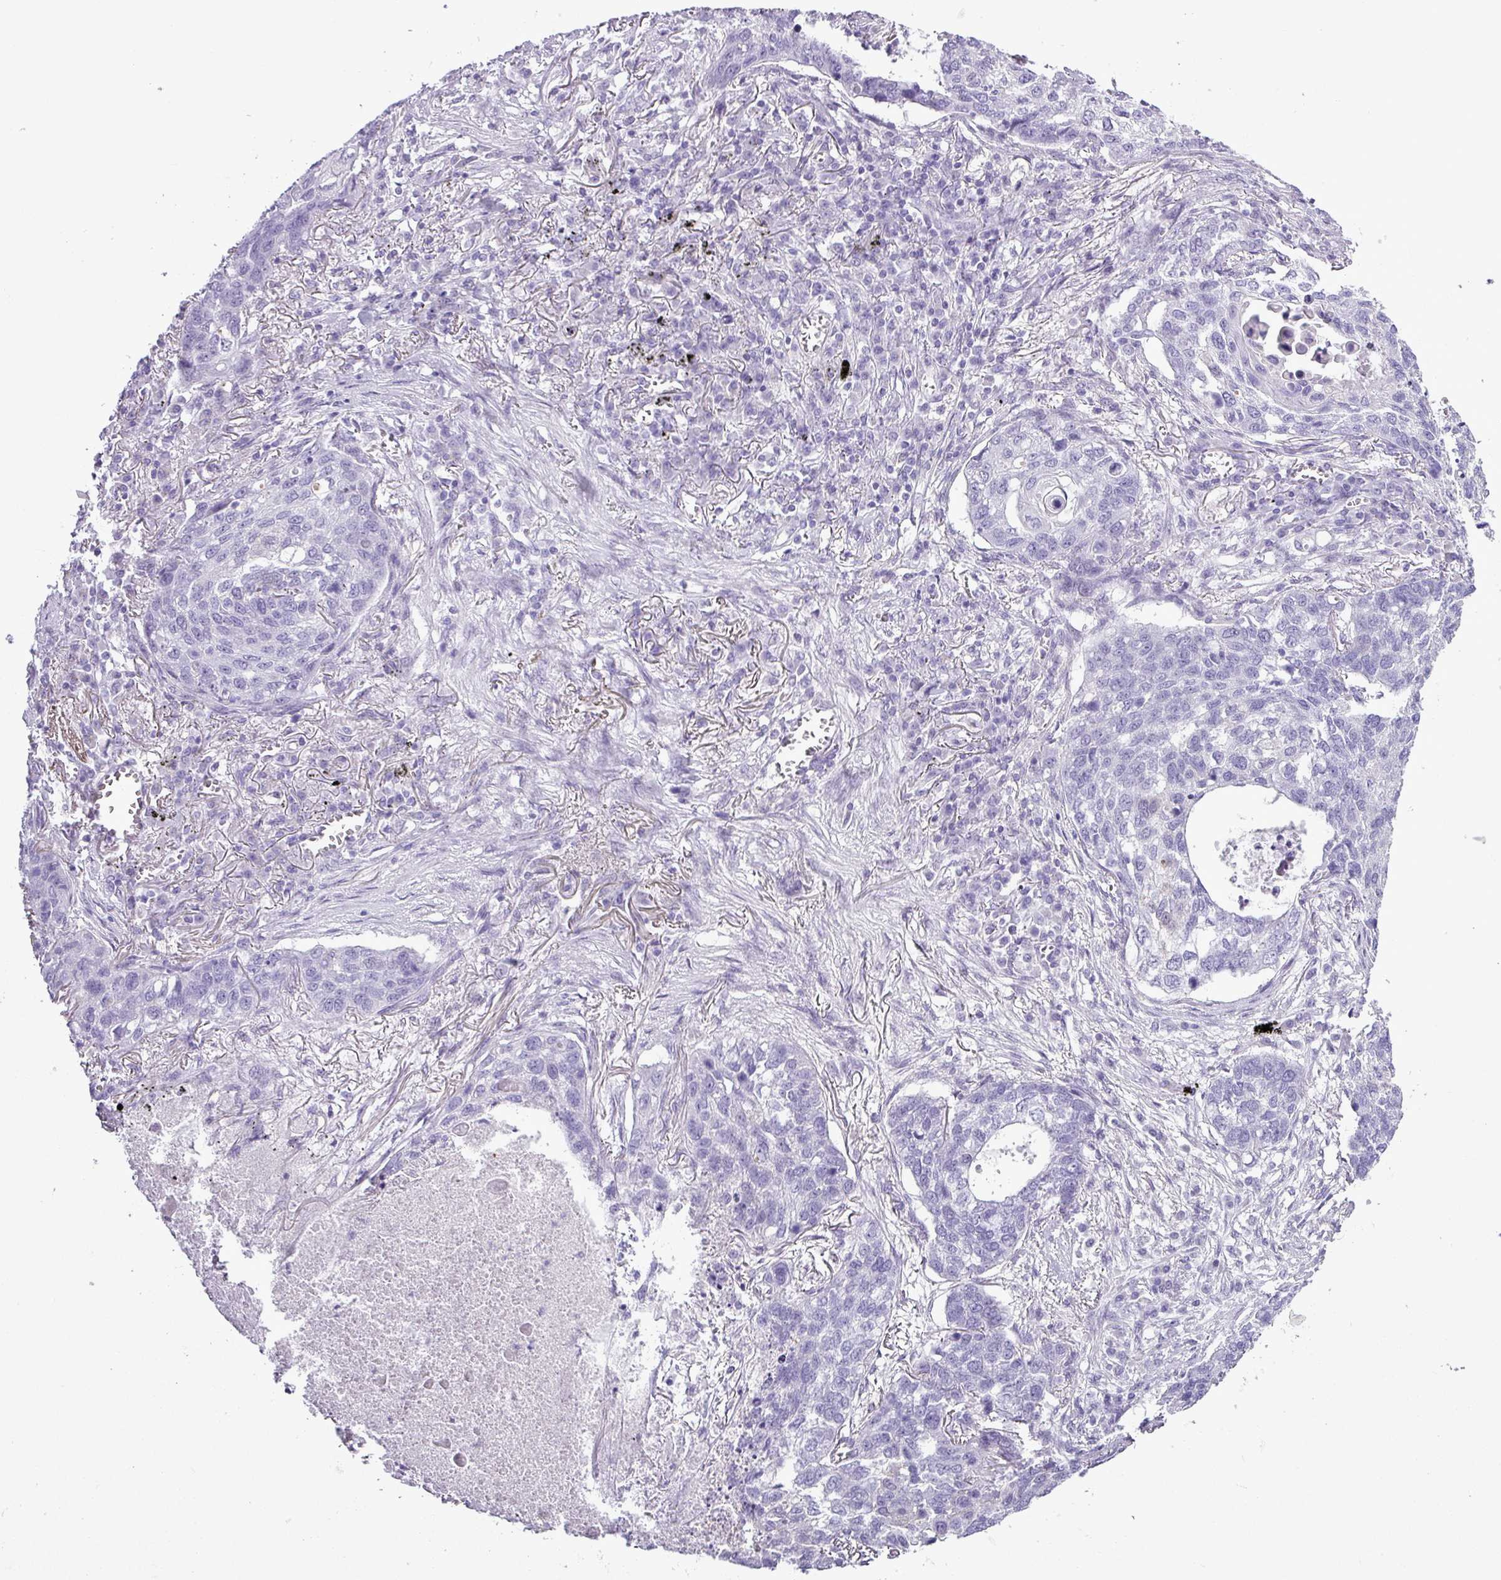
{"staining": {"intensity": "negative", "quantity": "none", "location": "none"}, "tissue": "lung cancer", "cell_type": "Tumor cells", "image_type": "cancer", "snomed": [{"axis": "morphology", "description": "Squamous cell carcinoma, NOS"}, {"axis": "topography", "description": "Lung"}], "caption": "Tumor cells show no significant protein staining in lung cancer. (IHC, brightfield microscopy, high magnification).", "gene": "ALDH3A1", "patient": {"sex": "female", "age": 63}}